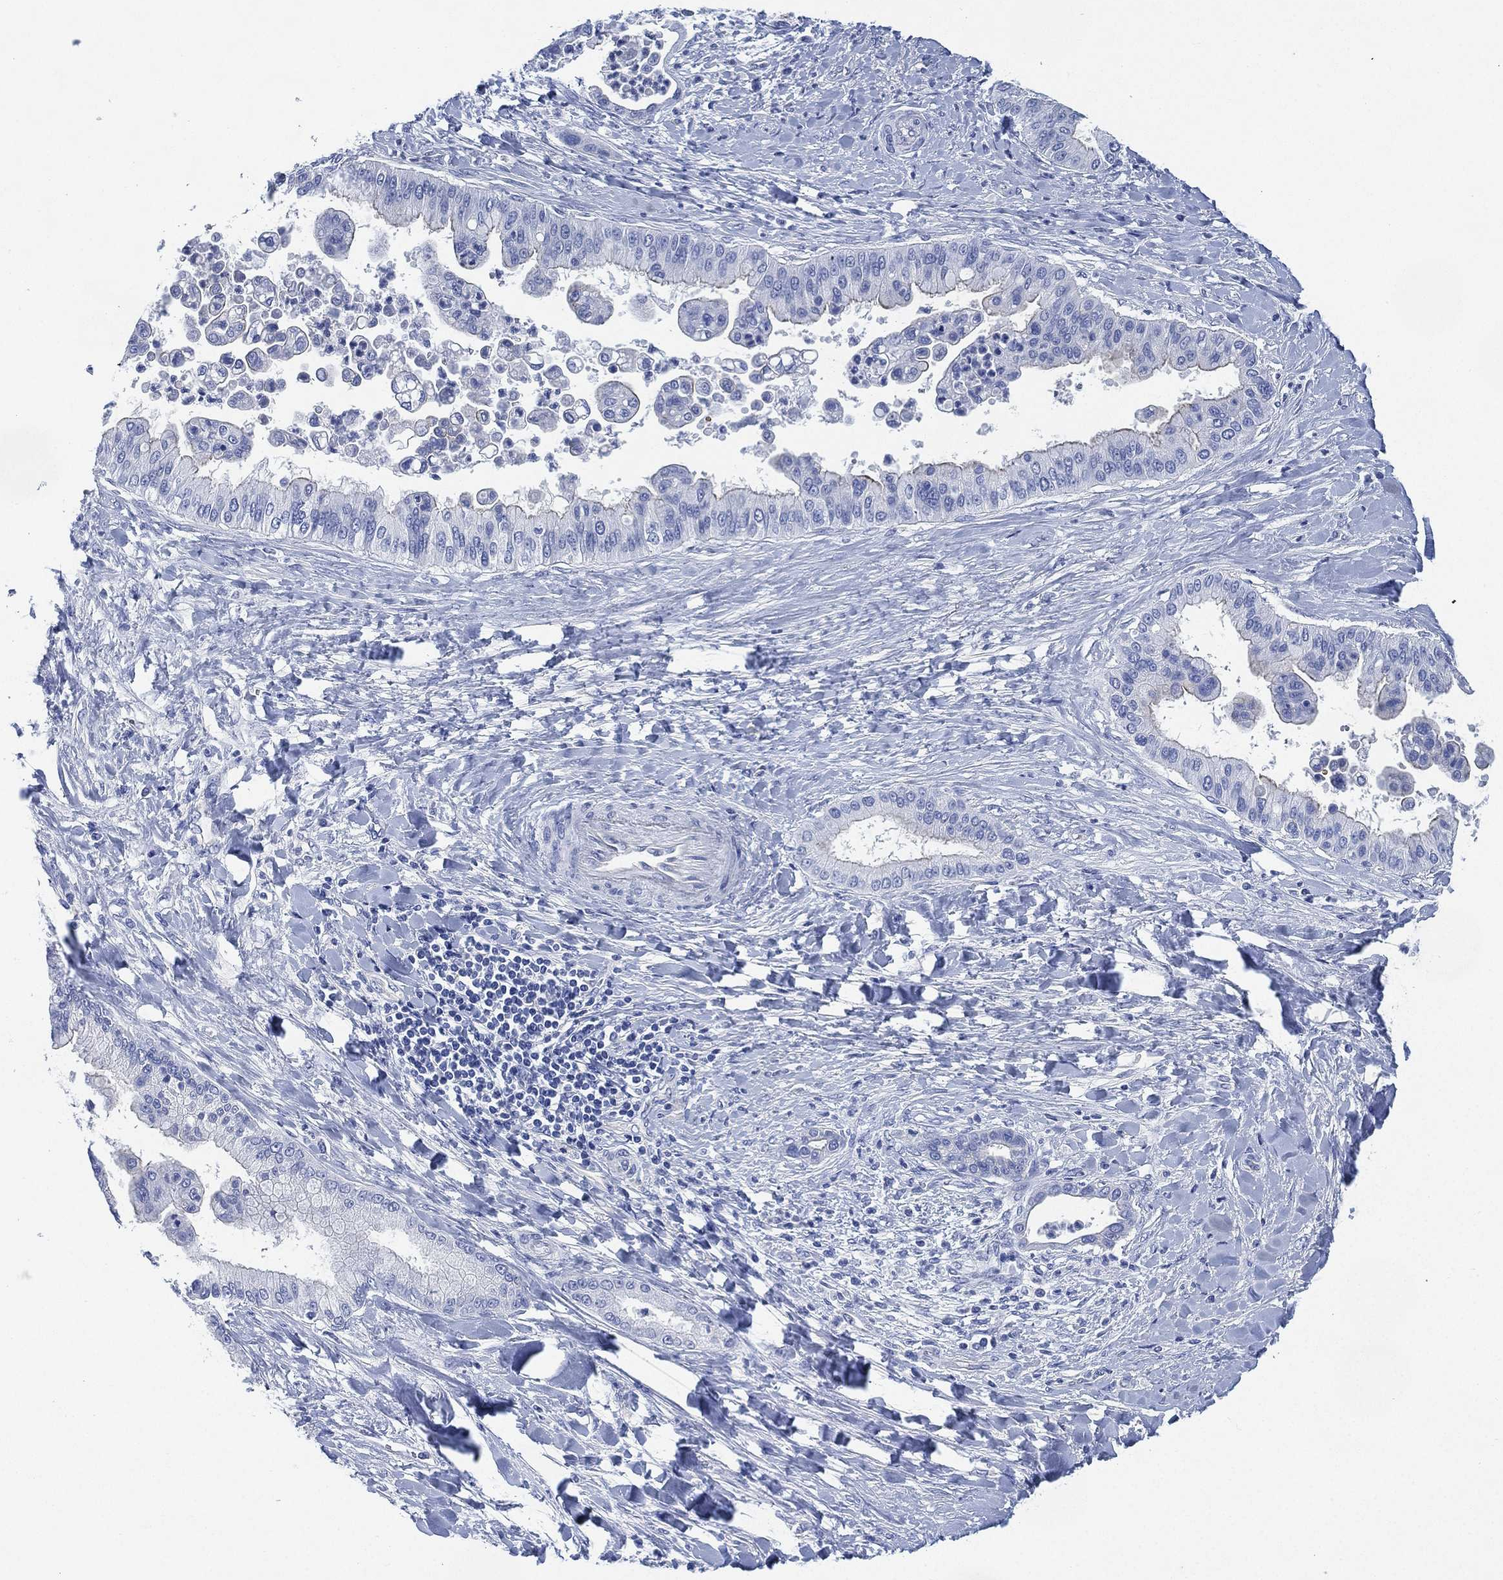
{"staining": {"intensity": "negative", "quantity": "none", "location": "none"}, "tissue": "liver cancer", "cell_type": "Tumor cells", "image_type": "cancer", "snomed": [{"axis": "morphology", "description": "Cholangiocarcinoma"}, {"axis": "topography", "description": "Liver"}], "caption": "This is an immunohistochemistry (IHC) photomicrograph of human cholangiocarcinoma (liver). There is no expression in tumor cells.", "gene": "CCDC70", "patient": {"sex": "female", "age": 54}}